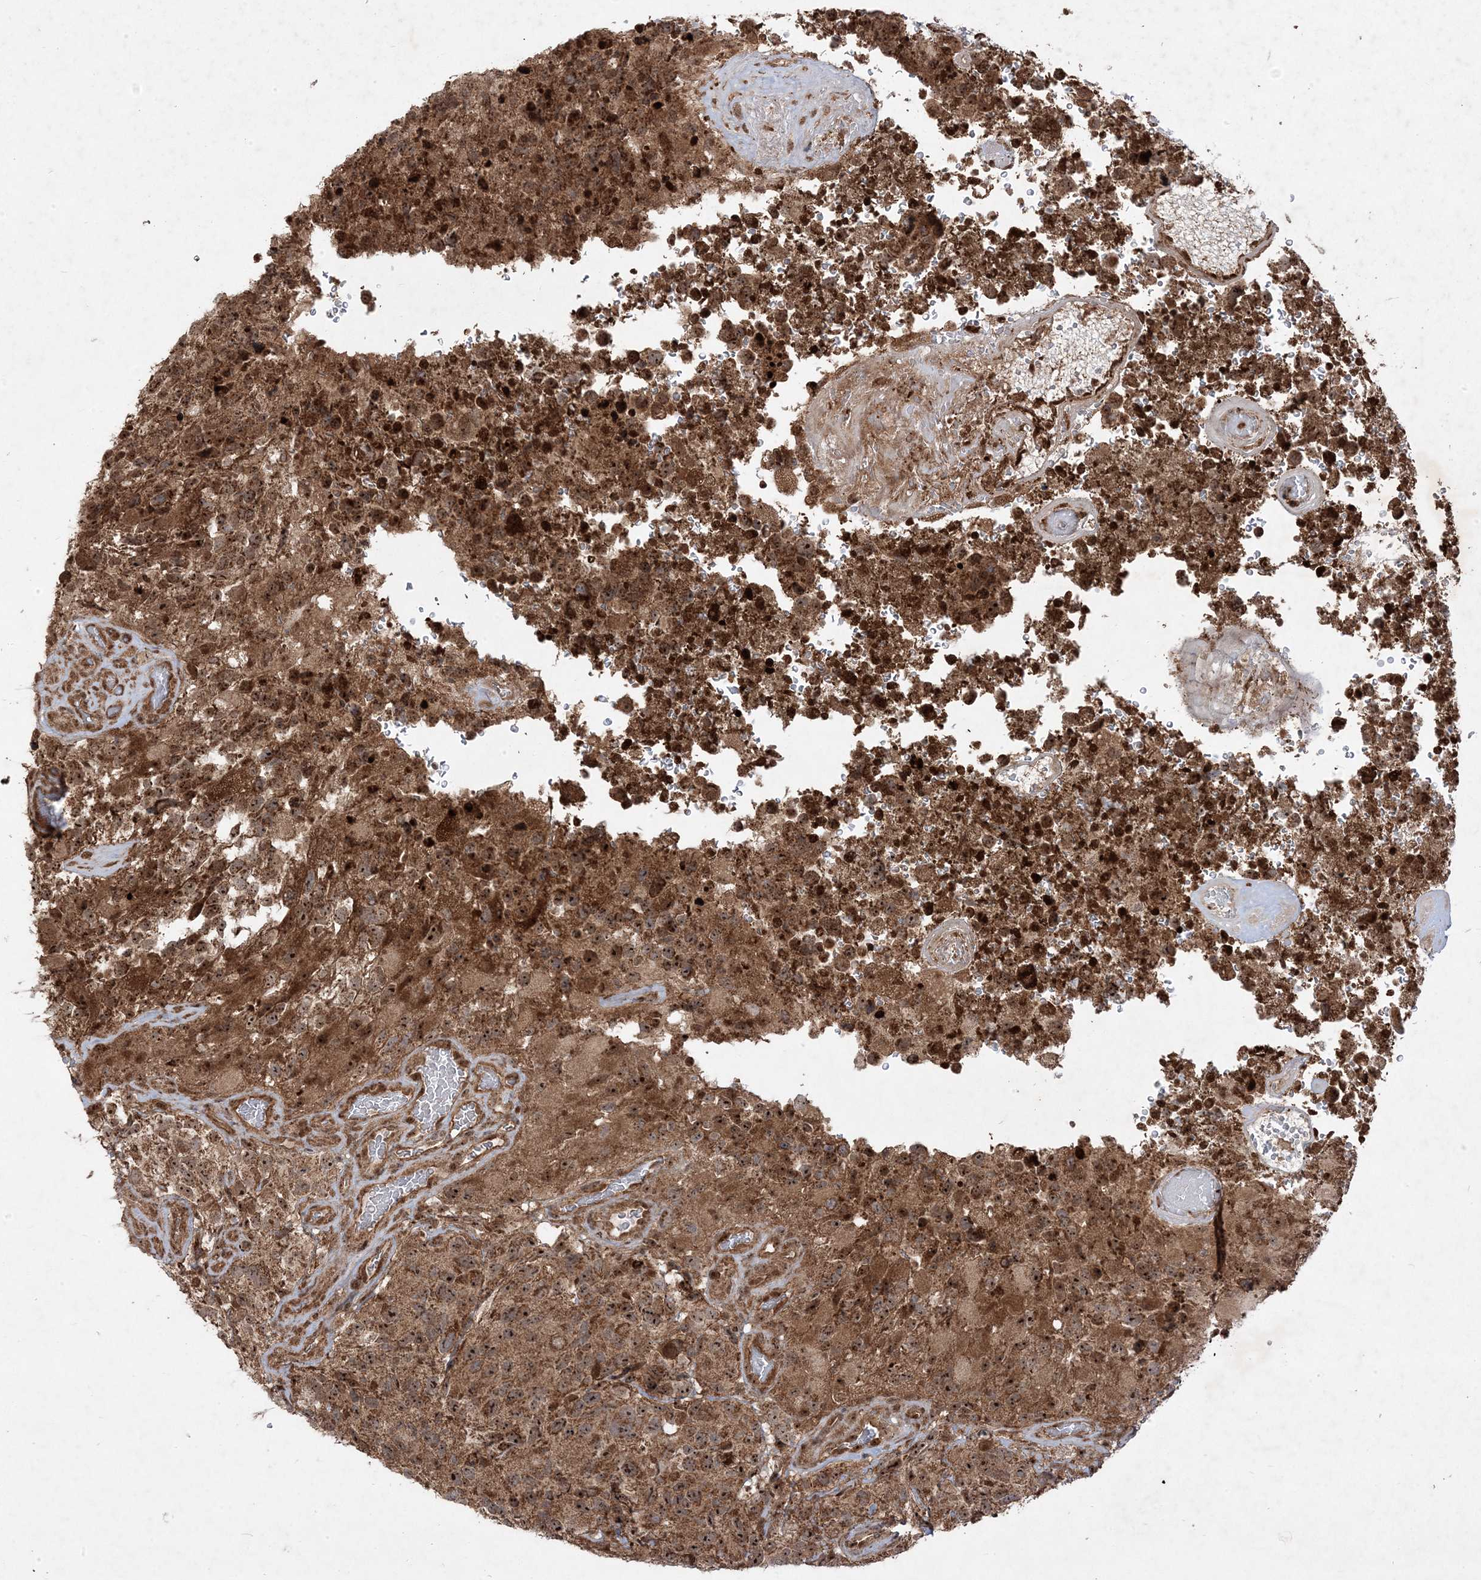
{"staining": {"intensity": "moderate", "quantity": ">75%", "location": "cytoplasmic/membranous,nuclear"}, "tissue": "glioma", "cell_type": "Tumor cells", "image_type": "cancer", "snomed": [{"axis": "morphology", "description": "Glioma, malignant, High grade"}, {"axis": "topography", "description": "Brain"}], "caption": "Immunohistochemistry (IHC) (DAB (3,3'-diaminobenzidine)) staining of malignant glioma (high-grade) displays moderate cytoplasmic/membranous and nuclear protein positivity in approximately >75% of tumor cells. (Stains: DAB (3,3'-diaminobenzidine) in brown, nuclei in blue, Microscopy: brightfield microscopy at high magnification).", "gene": "PLEKHM2", "patient": {"sex": "male", "age": 69}}